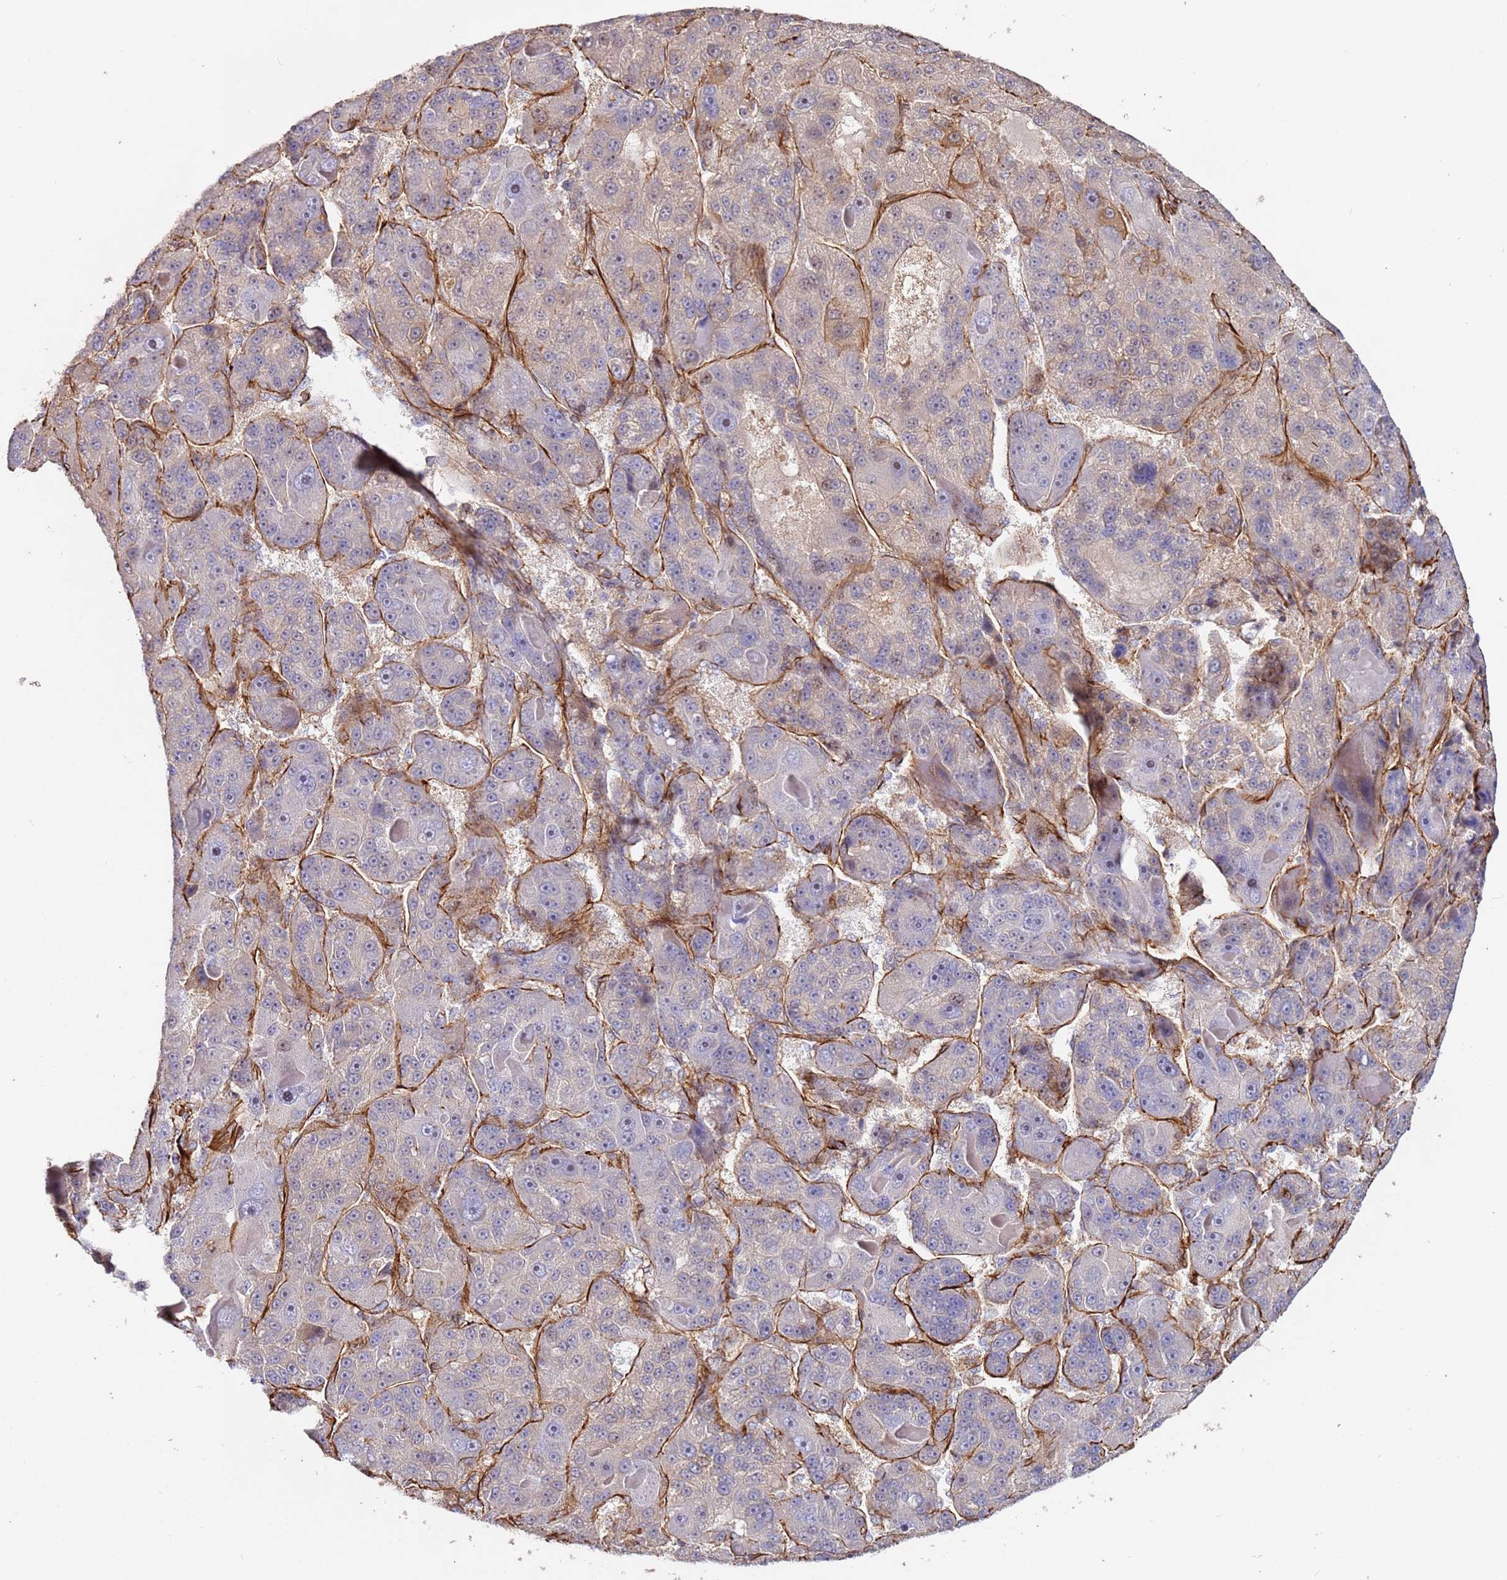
{"staining": {"intensity": "weak", "quantity": "<25%", "location": "cytoplasmic/membranous"}, "tissue": "liver cancer", "cell_type": "Tumor cells", "image_type": "cancer", "snomed": [{"axis": "morphology", "description": "Carcinoma, Hepatocellular, NOS"}, {"axis": "topography", "description": "Liver"}], "caption": "This is an immunohistochemistry (IHC) micrograph of liver cancer. There is no staining in tumor cells.", "gene": "MRGPRE", "patient": {"sex": "male", "age": 76}}